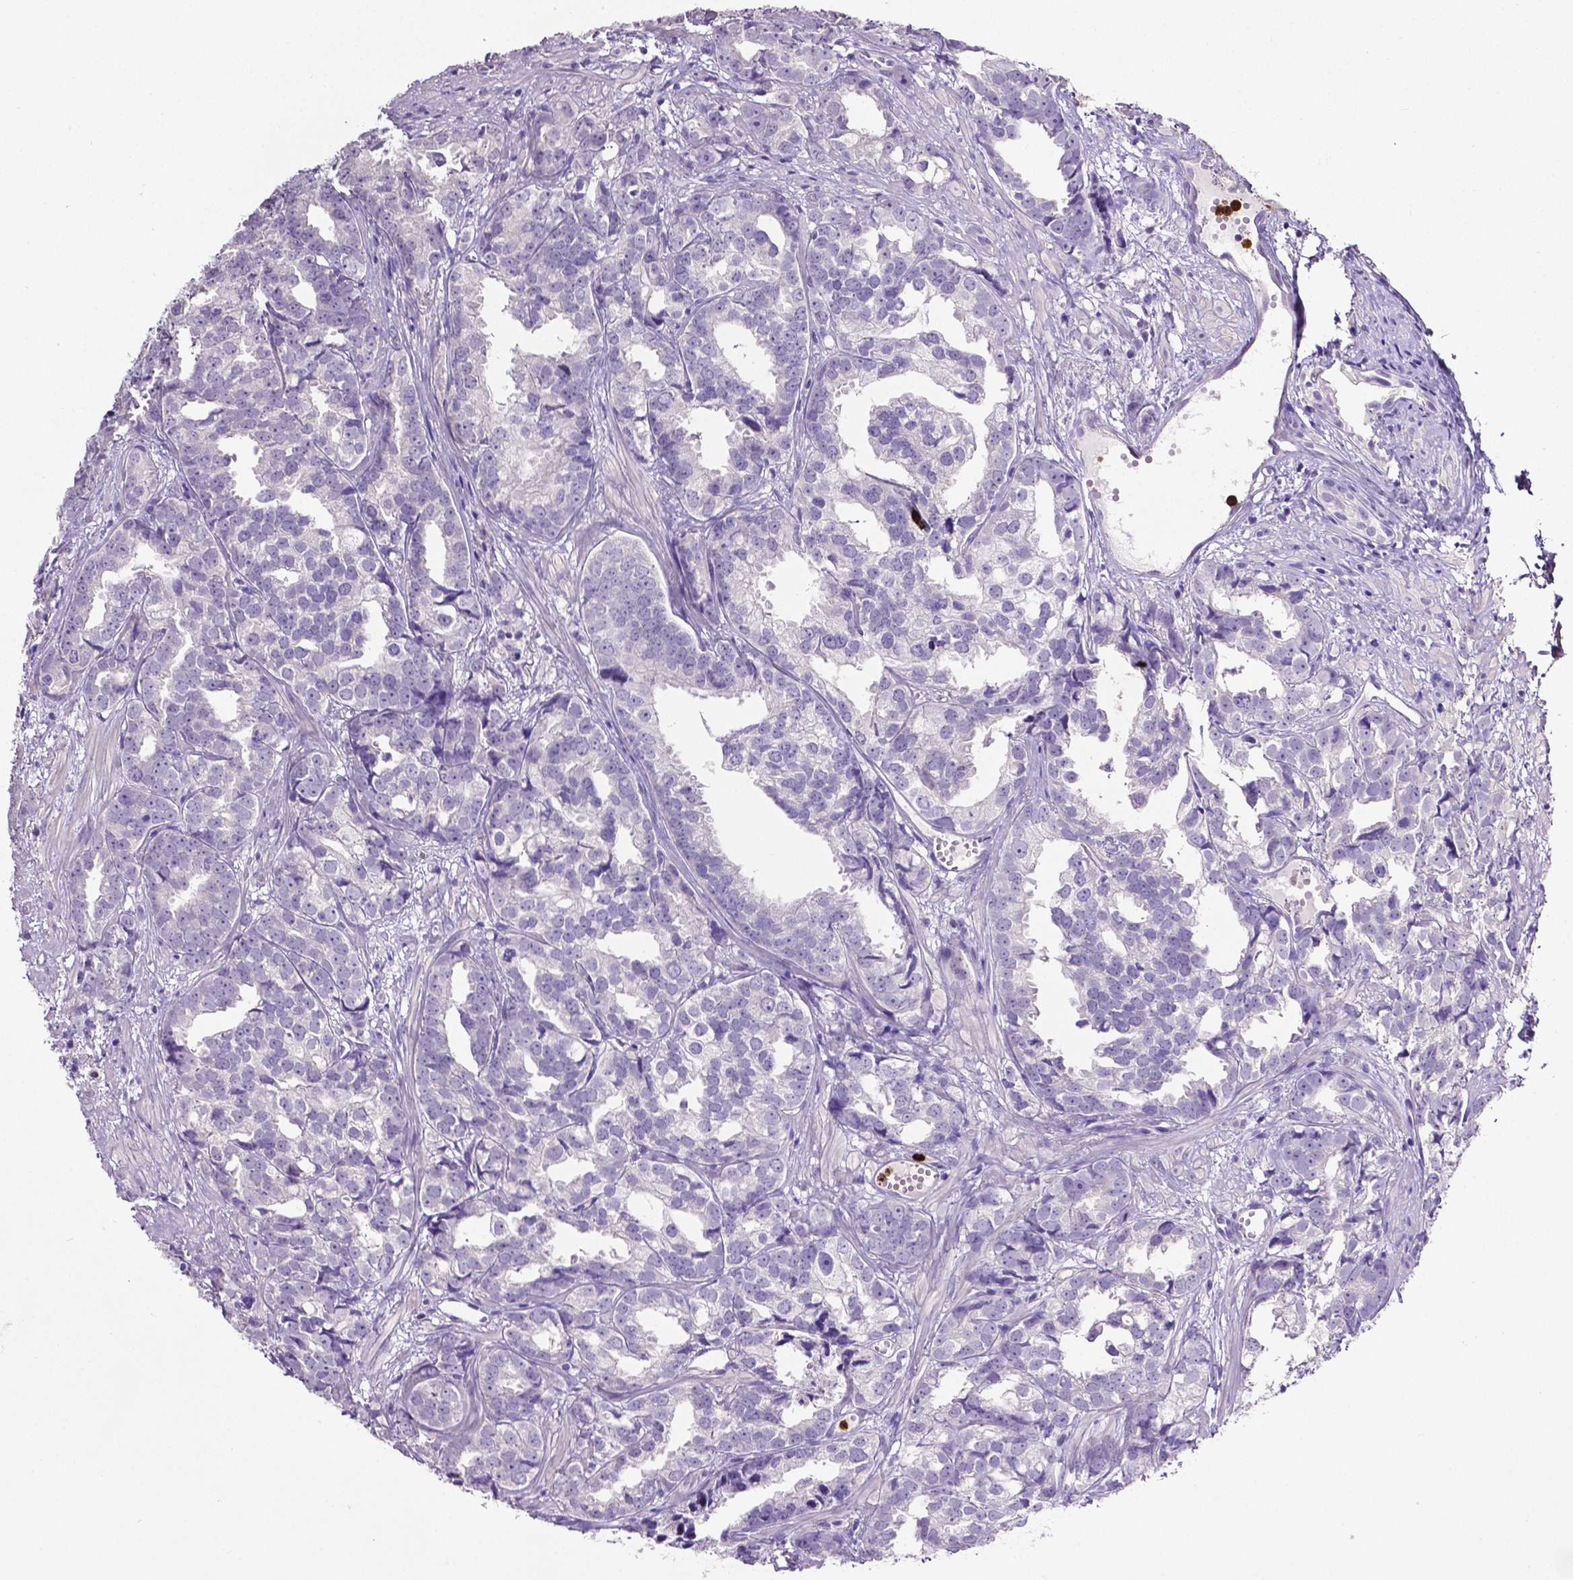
{"staining": {"intensity": "negative", "quantity": "none", "location": "none"}, "tissue": "prostate cancer", "cell_type": "Tumor cells", "image_type": "cancer", "snomed": [{"axis": "morphology", "description": "Adenocarcinoma, High grade"}, {"axis": "topography", "description": "Prostate"}], "caption": "The micrograph reveals no staining of tumor cells in prostate cancer.", "gene": "MMP9", "patient": {"sex": "male", "age": 79}}